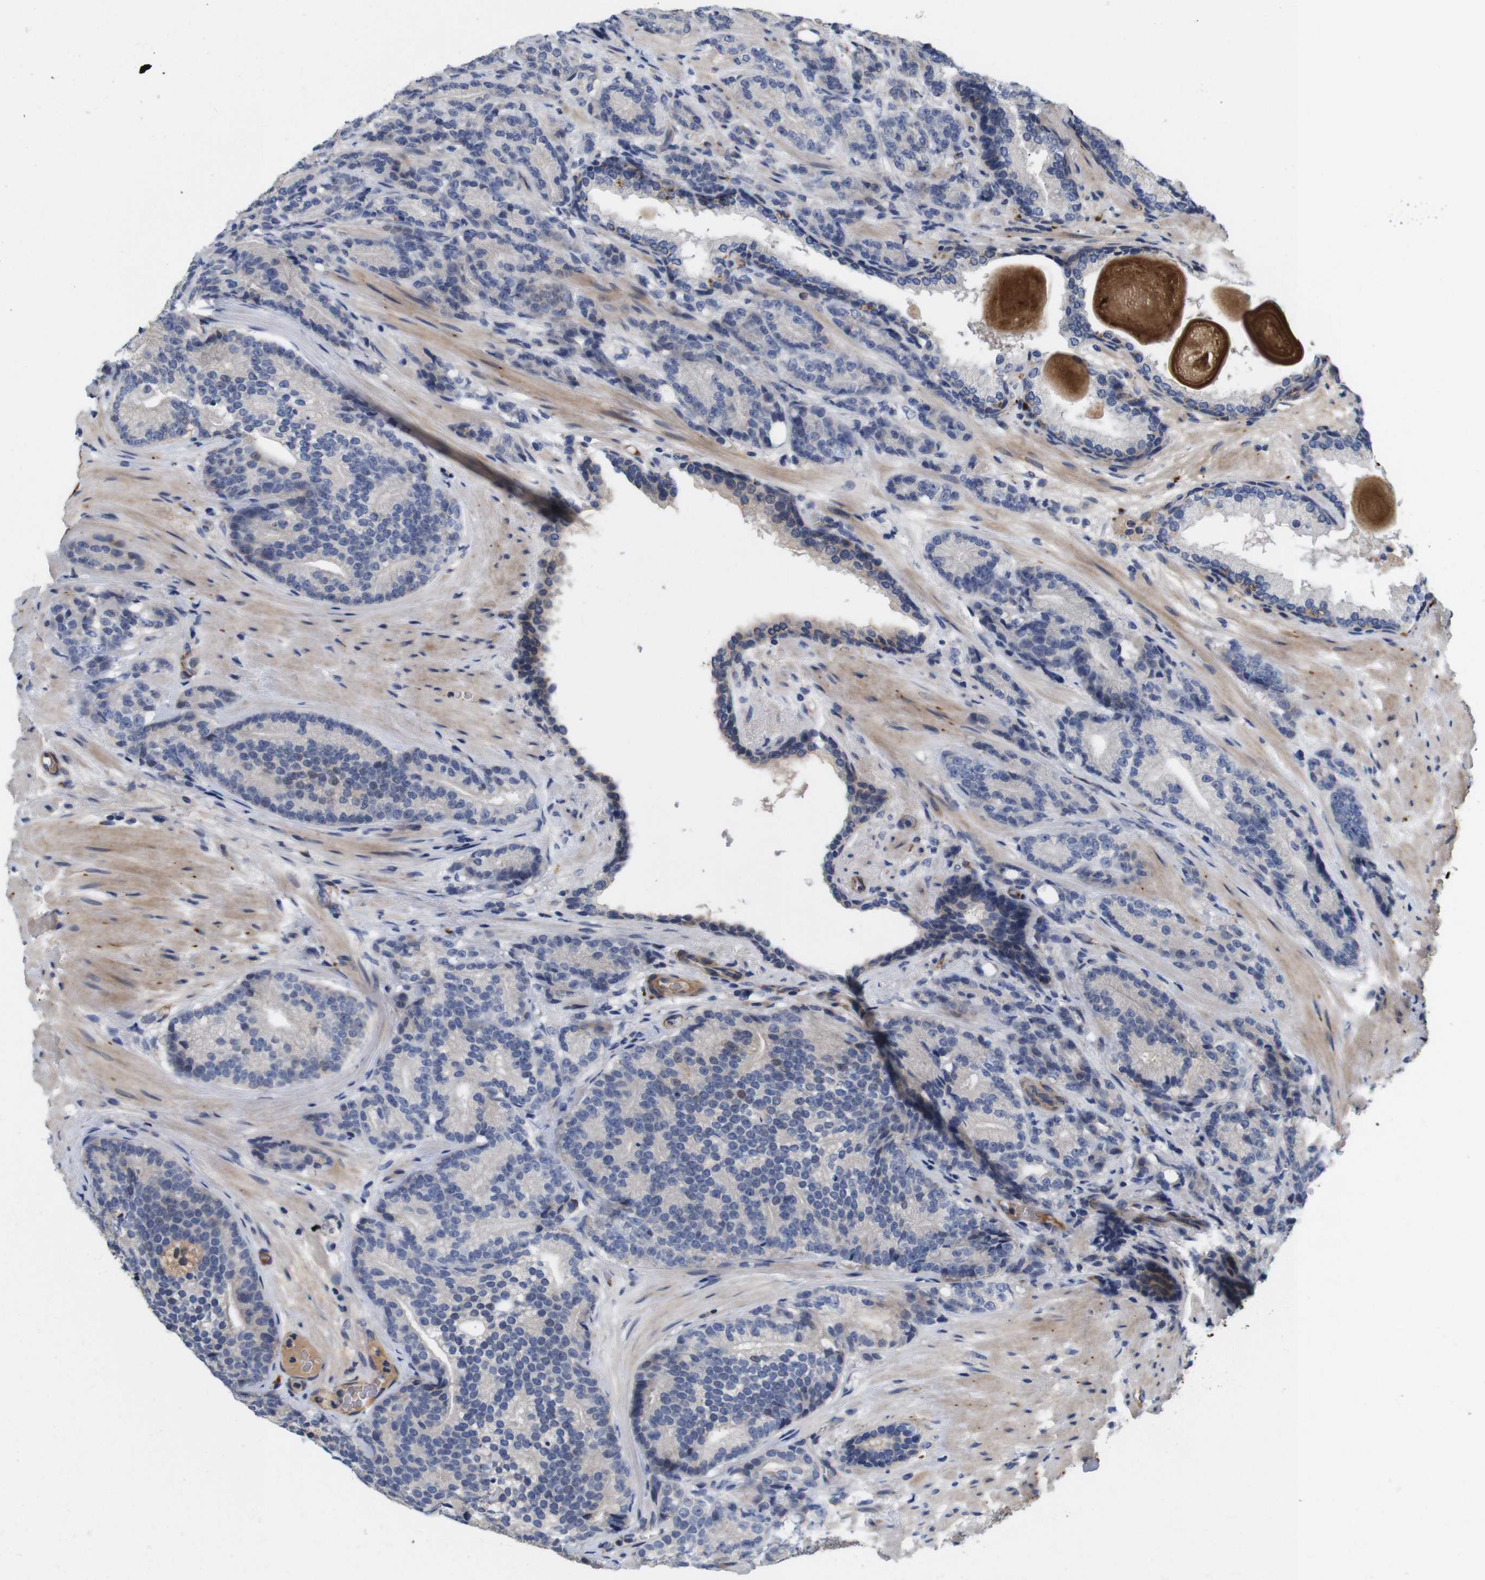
{"staining": {"intensity": "negative", "quantity": "none", "location": "none"}, "tissue": "prostate cancer", "cell_type": "Tumor cells", "image_type": "cancer", "snomed": [{"axis": "morphology", "description": "Adenocarcinoma, High grade"}, {"axis": "topography", "description": "Prostate"}], "caption": "There is no significant staining in tumor cells of adenocarcinoma (high-grade) (prostate).", "gene": "SPRY3", "patient": {"sex": "male", "age": 61}}